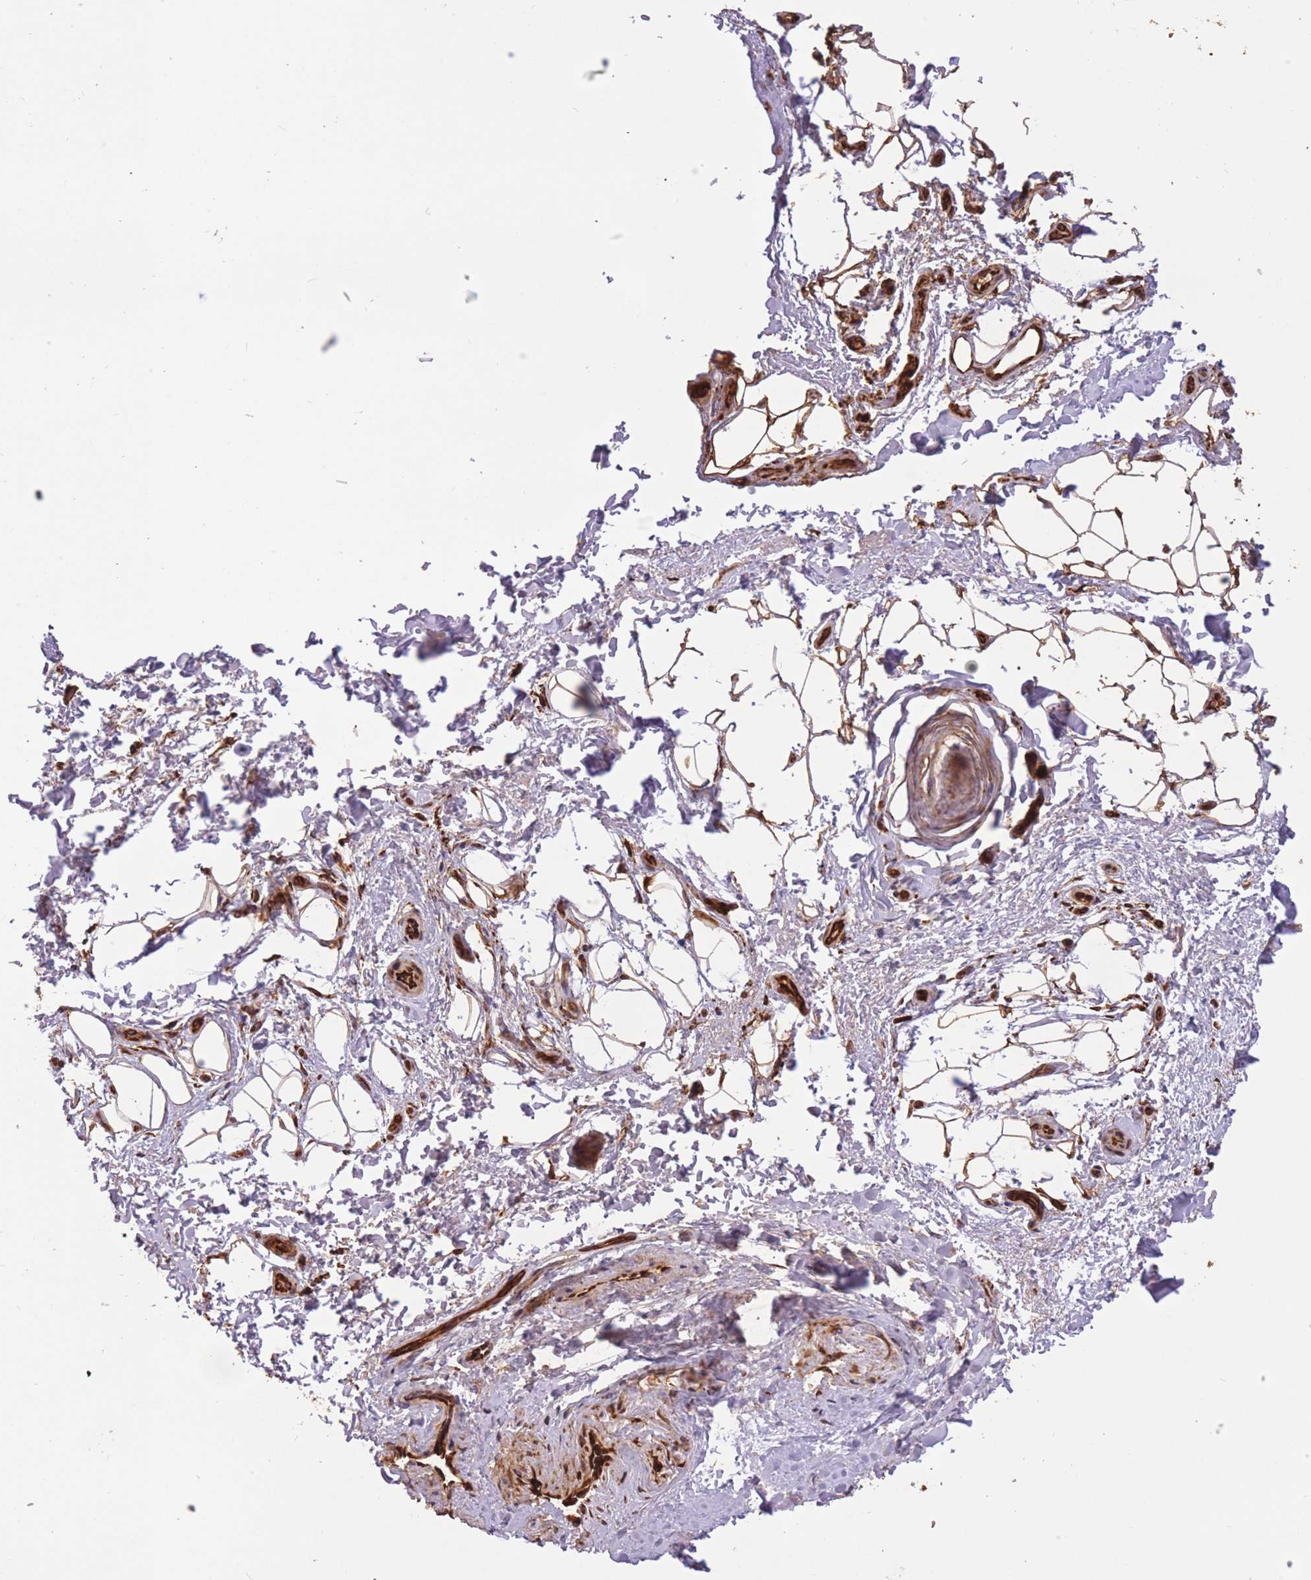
{"staining": {"intensity": "moderate", "quantity": "25%-75%", "location": "cytoplasmic/membranous"}, "tissue": "adipose tissue", "cell_type": "Adipocytes", "image_type": "normal", "snomed": [{"axis": "morphology", "description": "Normal tissue, NOS"}, {"axis": "topography", "description": "Peripheral nerve tissue"}], "caption": "Adipocytes show medium levels of moderate cytoplasmic/membranous positivity in about 25%-75% of cells in benign human adipose tissue.", "gene": "ERBB3", "patient": {"sex": "female", "age": 61}}